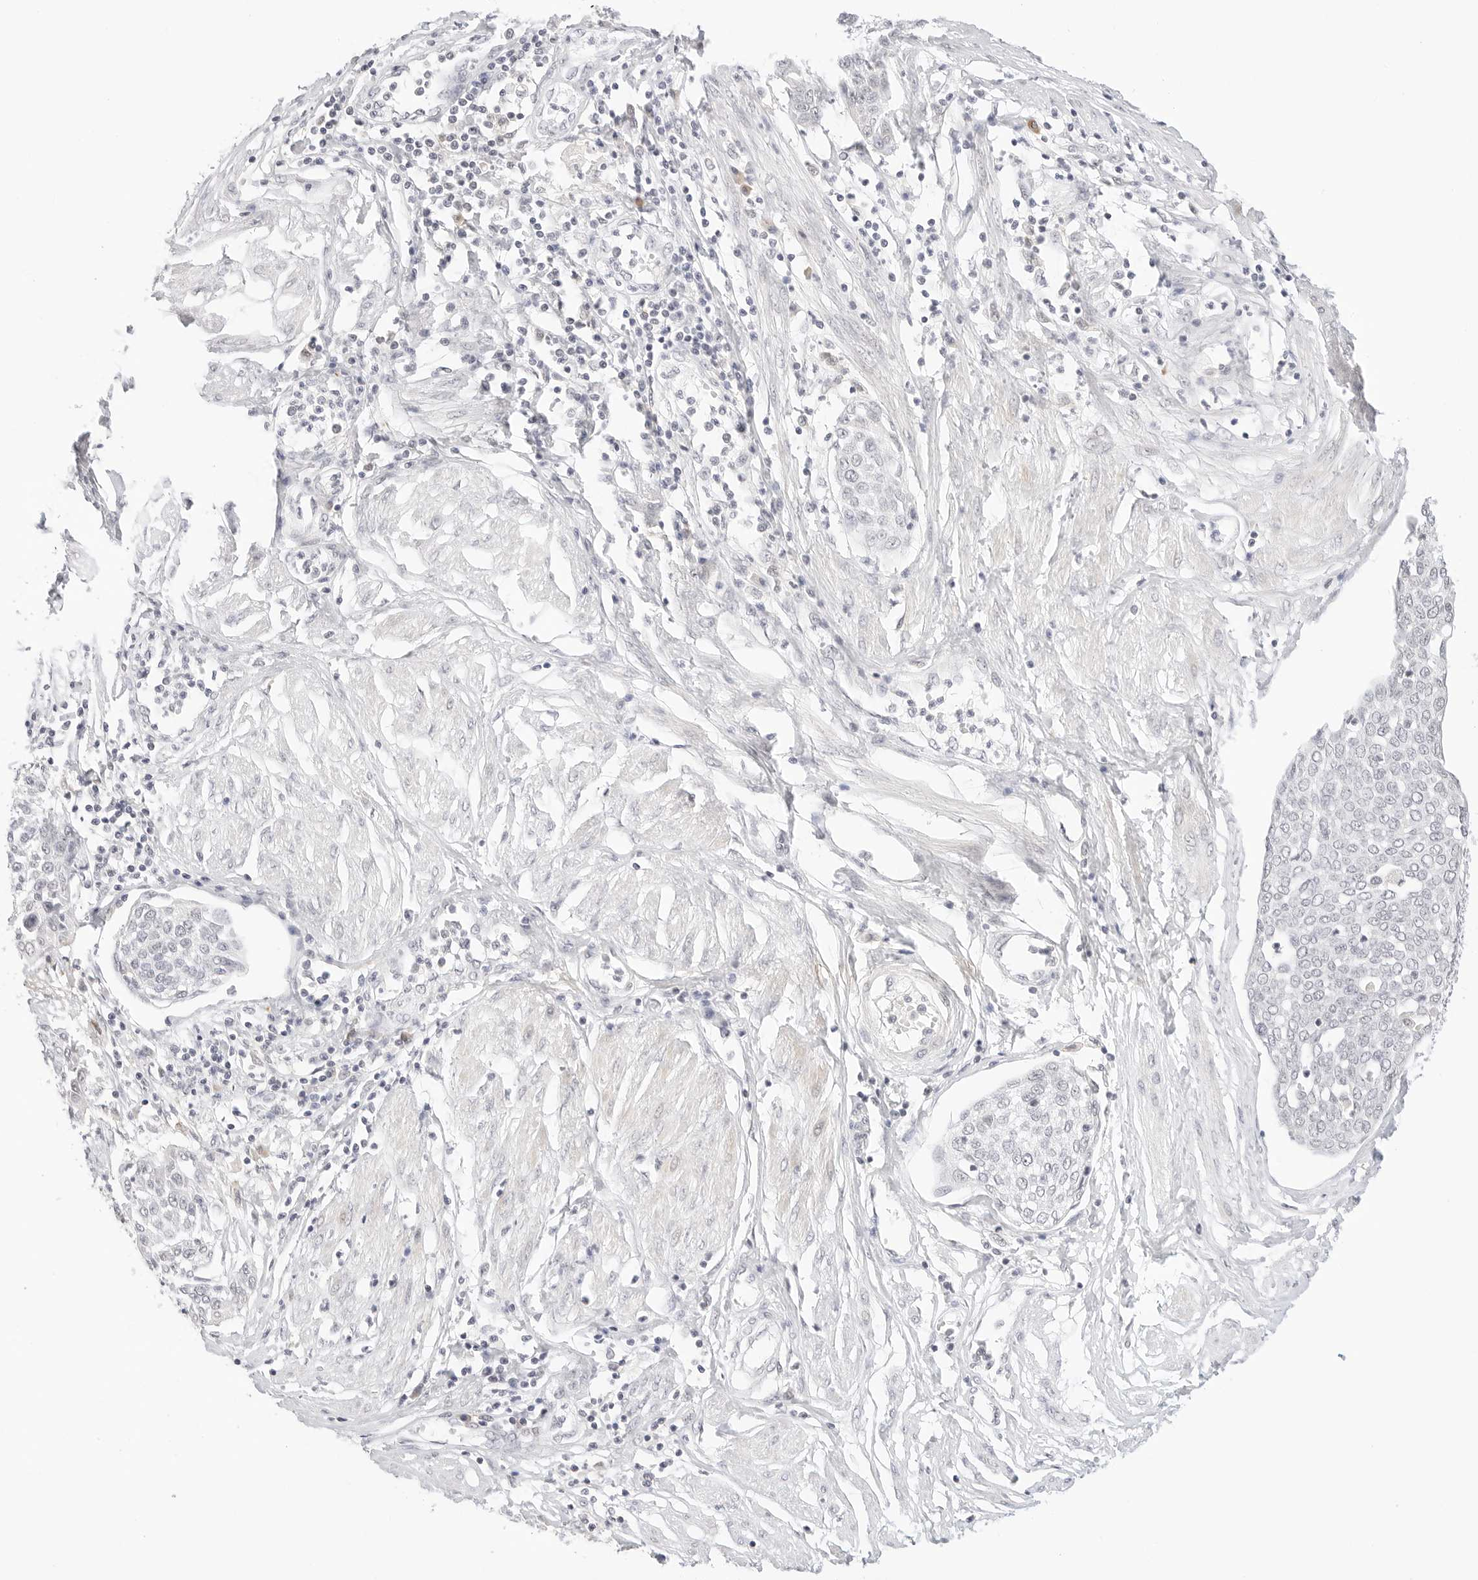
{"staining": {"intensity": "negative", "quantity": "none", "location": "none"}, "tissue": "cervical cancer", "cell_type": "Tumor cells", "image_type": "cancer", "snomed": [{"axis": "morphology", "description": "Squamous cell carcinoma, NOS"}, {"axis": "topography", "description": "Cervix"}], "caption": "Protein analysis of squamous cell carcinoma (cervical) demonstrates no significant positivity in tumor cells.", "gene": "XKR4", "patient": {"sex": "female", "age": 34}}